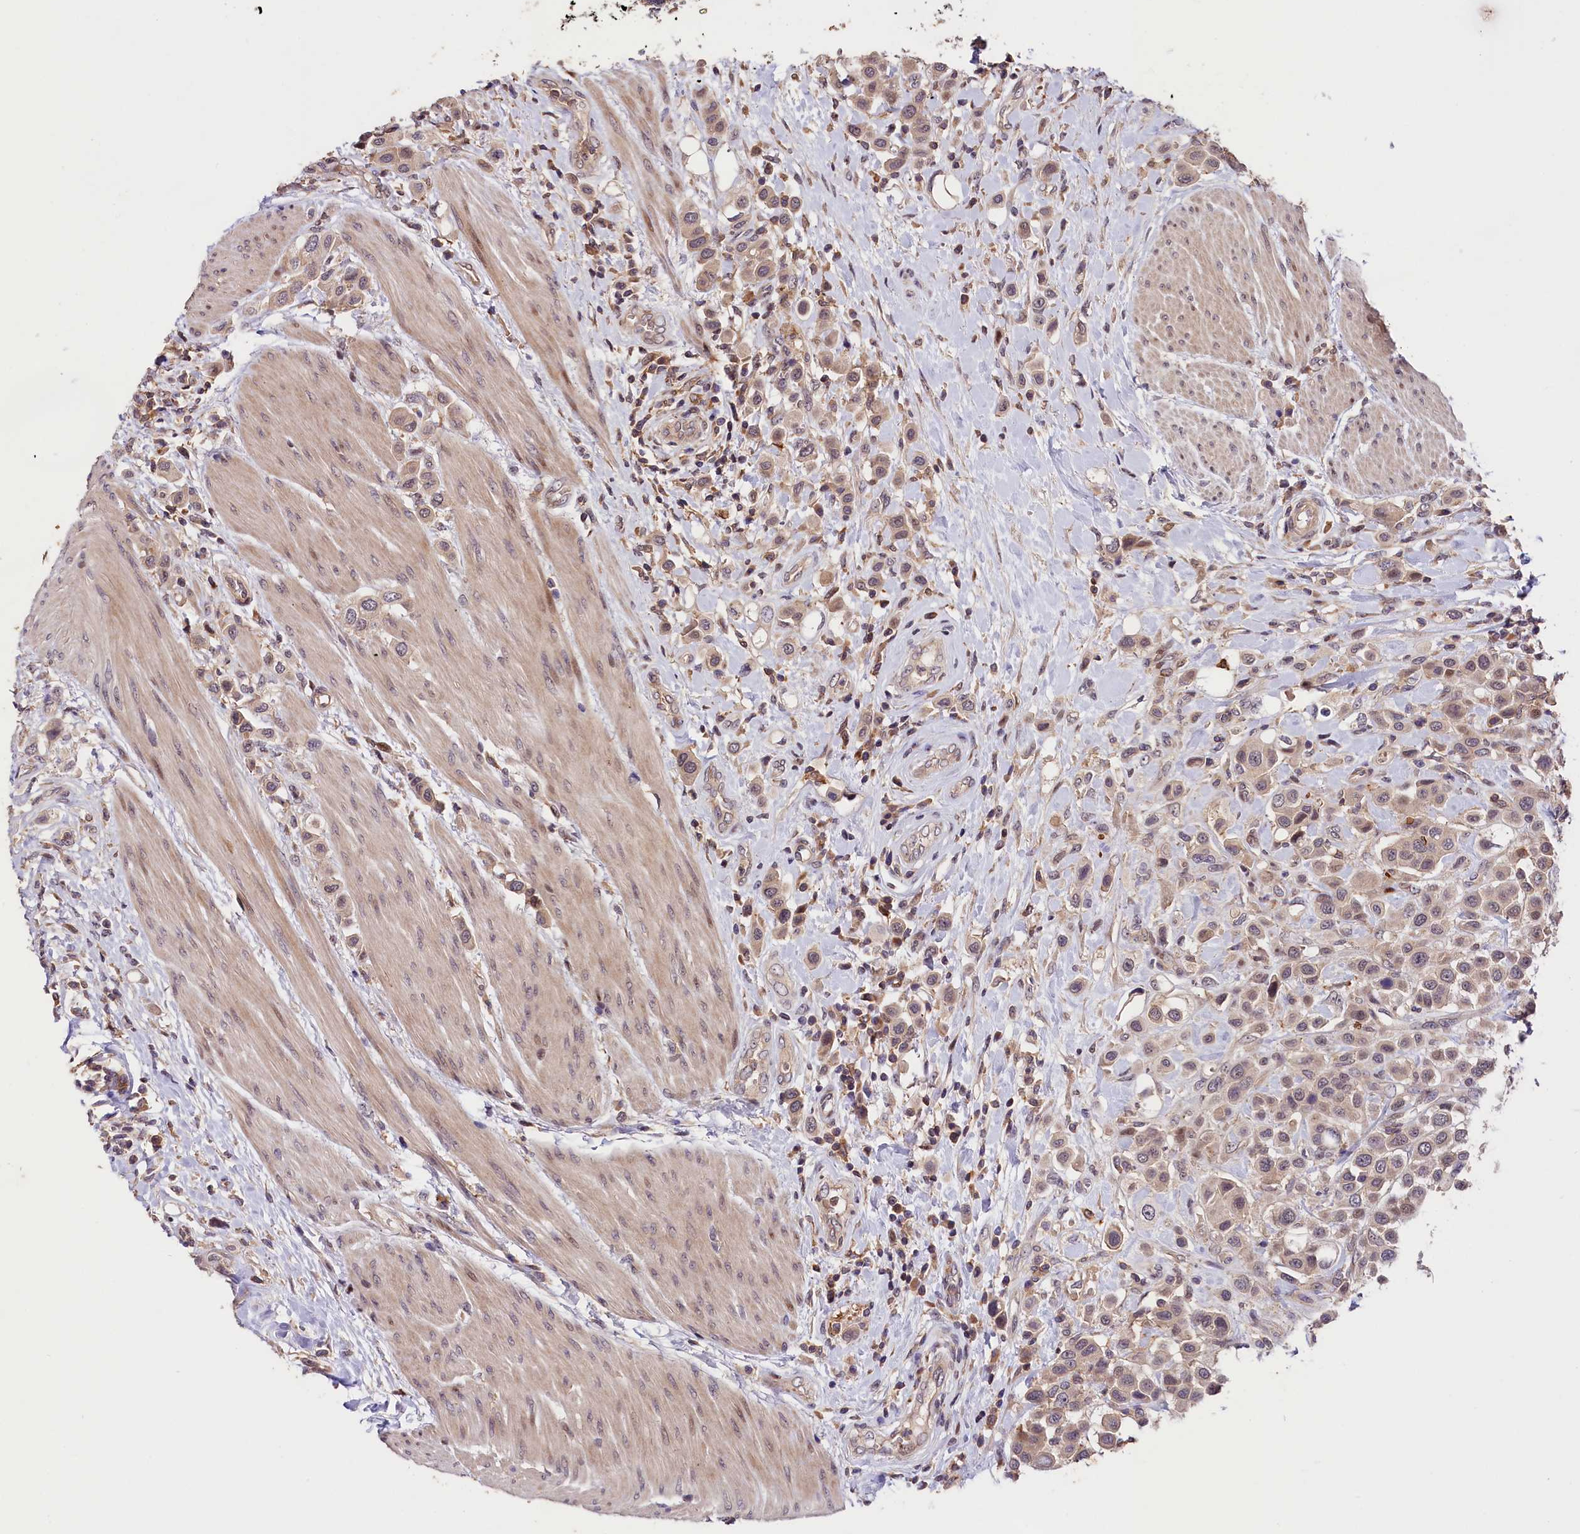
{"staining": {"intensity": "weak", "quantity": ">75%", "location": "cytoplasmic/membranous"}, "tissue": "urothelial cancer", "cell_type": "Tumor cells", "image_type": "cancer", "snomed": [{"axis": "morphology", "description": "Urothelial carcinoma, High grade"}, {"axis": "topography", "description": "Urinary bladder"}], "caption": "The immunohistochemical stain shows weak cytoplasmic/membranous staining in tumor cells of high-grade urothelial carcinoma tissue. Using DAB (brown) and hematoxylin (blue) stains, captured at high magnification using brightfield microscopy.", "gene": "CACNA1H", "patient": {"sex": "male", "age": 50}}